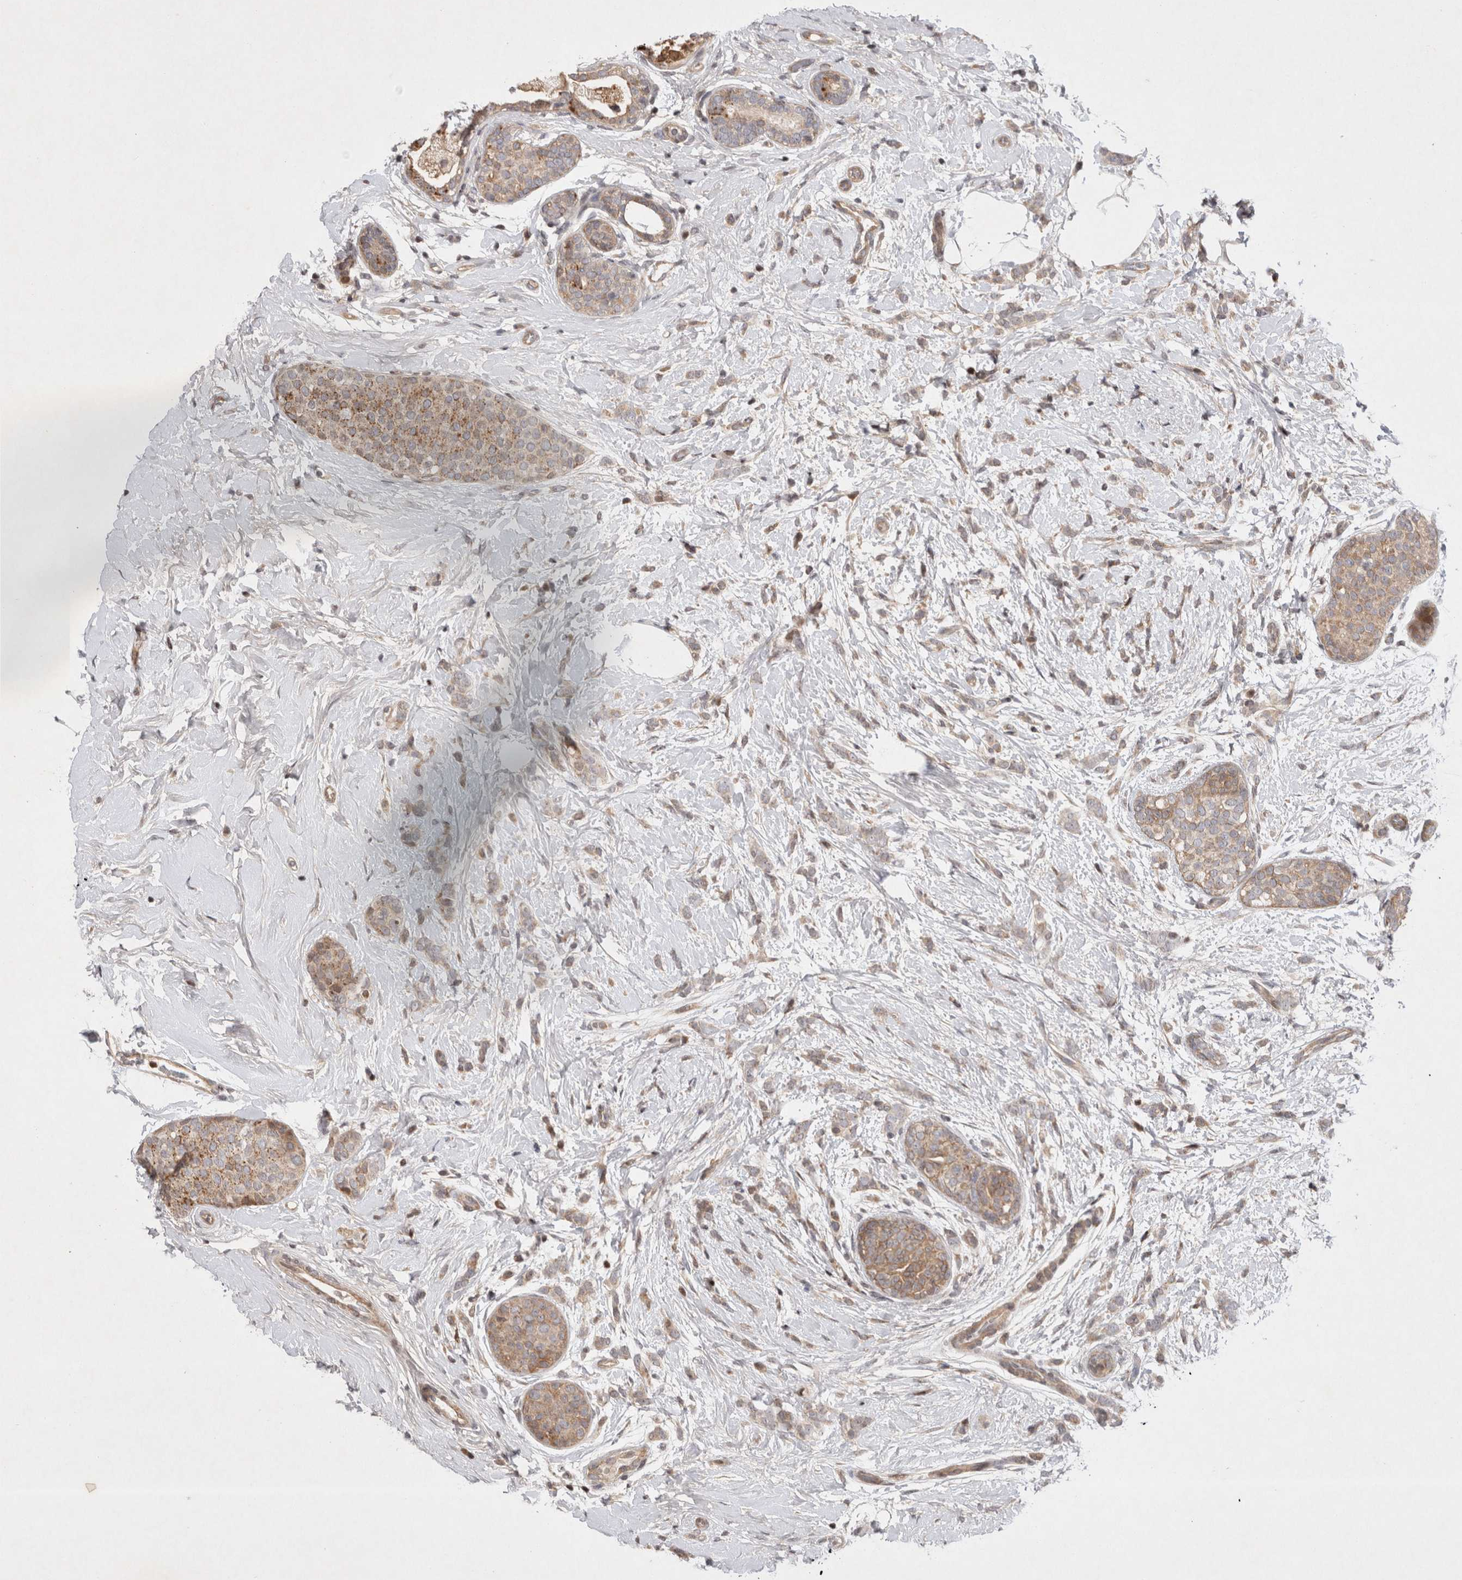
{"staining": {"intensity": "moderate", "quantity": ">75%", "location": "cytoplasmic/membranous"}, "tissue": "breast cancer", "cell_type": "Tumor cells", "image_type": "cancer", "snomed": [{"axis": "morphology", "description": "Lobular carcinoma, in situ"}, {"axis": "morphology", "description": "Lobular carcinoma"}, {"axis": "topography", "description": "Breast"}], "caption": "Immunohistochemical staining of breast cancer (lobular carcinoma) shows medium levels of moderate cytoplasmic/membranous protein expression in about >75% of tumor cells.", "gene": "EIF2AK1", "patient": {"sex": "female", "age": 41}}